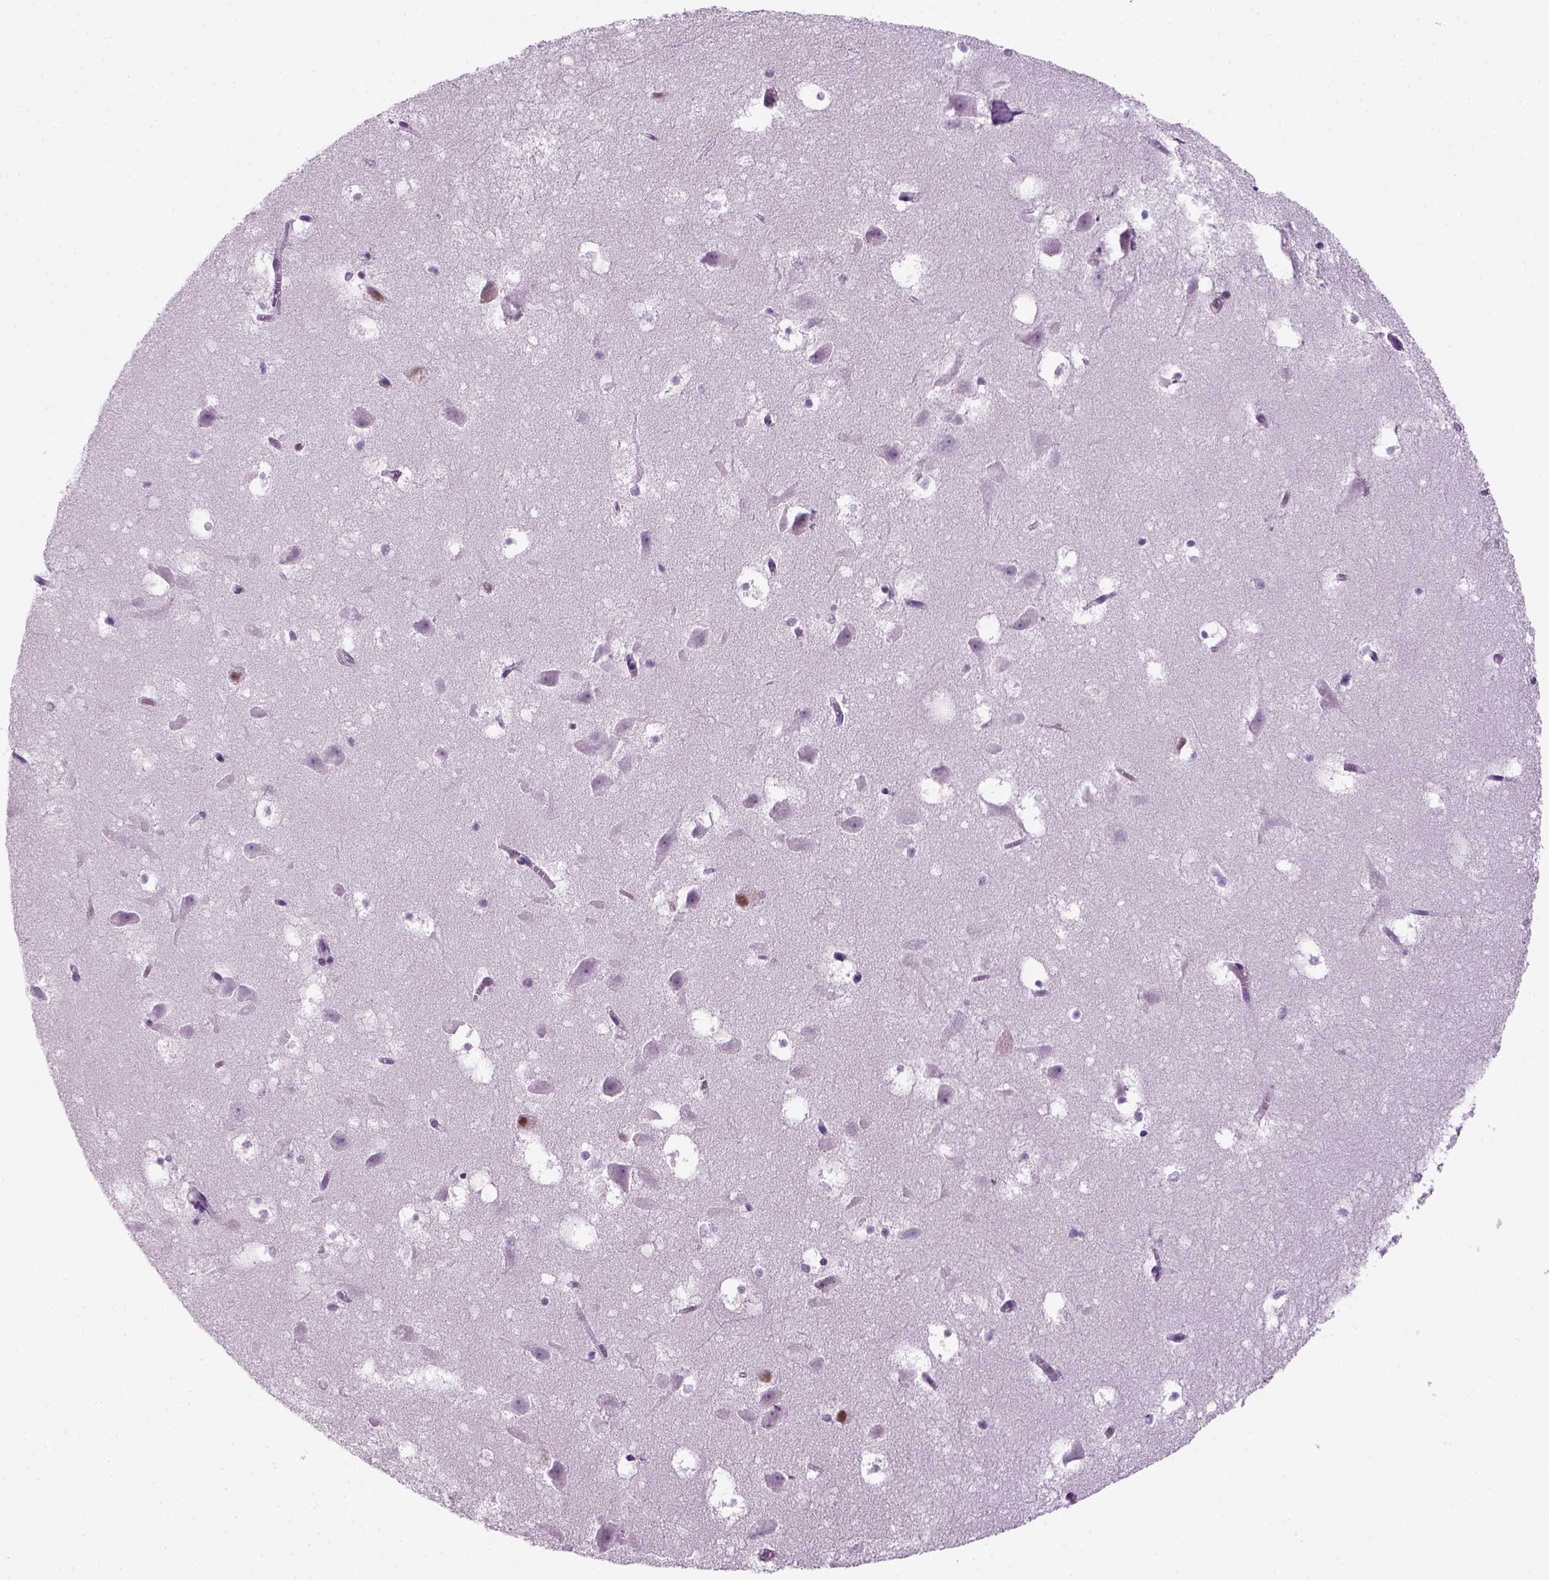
{"staining": {"intensity": "negative", "quantity": "none", "location": "none"}, "tissue": "hippocampus", "cell_type": "Glial cells", "image_type": "normal", "snomed": [{"axis": "morphology", "description": "Normal tissue, NOS"}, {"axis": "topography", "description": "Hippocampus"}], "caption": "IHC of normal hippocampus exhibits no positivity in glial cells. (DAB (3,3'-diaminobenzidine) IHC visualized using brightfield microscopy, high magnification).", "gene": "ZNF865", "patient": {"sex": "male", "age": 58}}